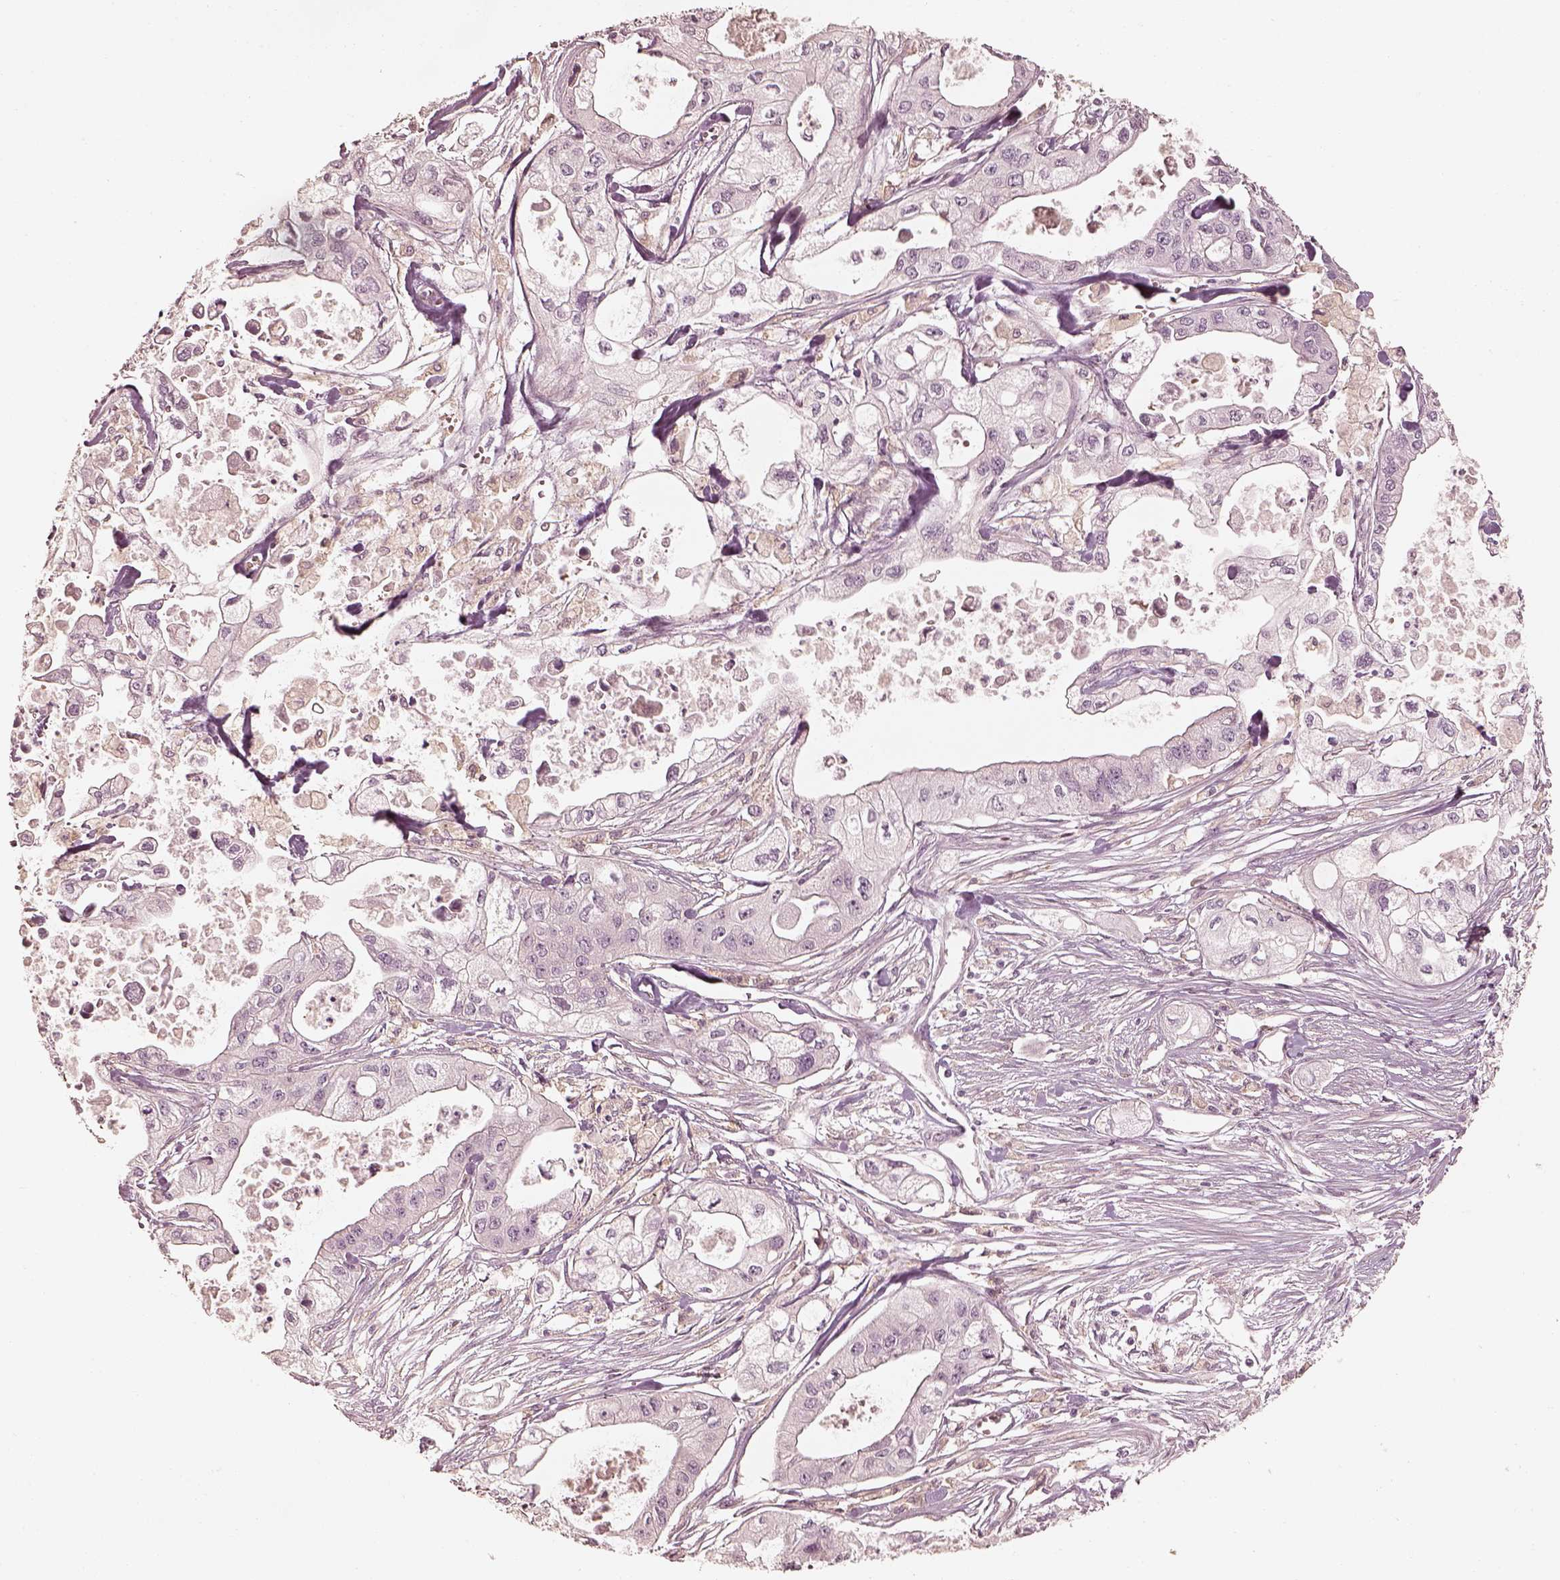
{"staining": {"intensity": "negative", "quantity": "none", "location": "none"}, "tissue": "pancreatic cancer", "cell_type": "Tumor cells", "image_type": "cancer", "snomed": [{"axis": "morphology", "description": "Adenocarcinoma, NOS"}, {"axis": "topography", "description": "Pancreas"}], "caption": "This is an immunohistochemistry (IHC) photomicrograph of human pancreatic cancer (adenocarcinoma). There is no staining in tumor cells.", "gene": "FMNL2", "patient": {"sex": "male", "age": 70}}